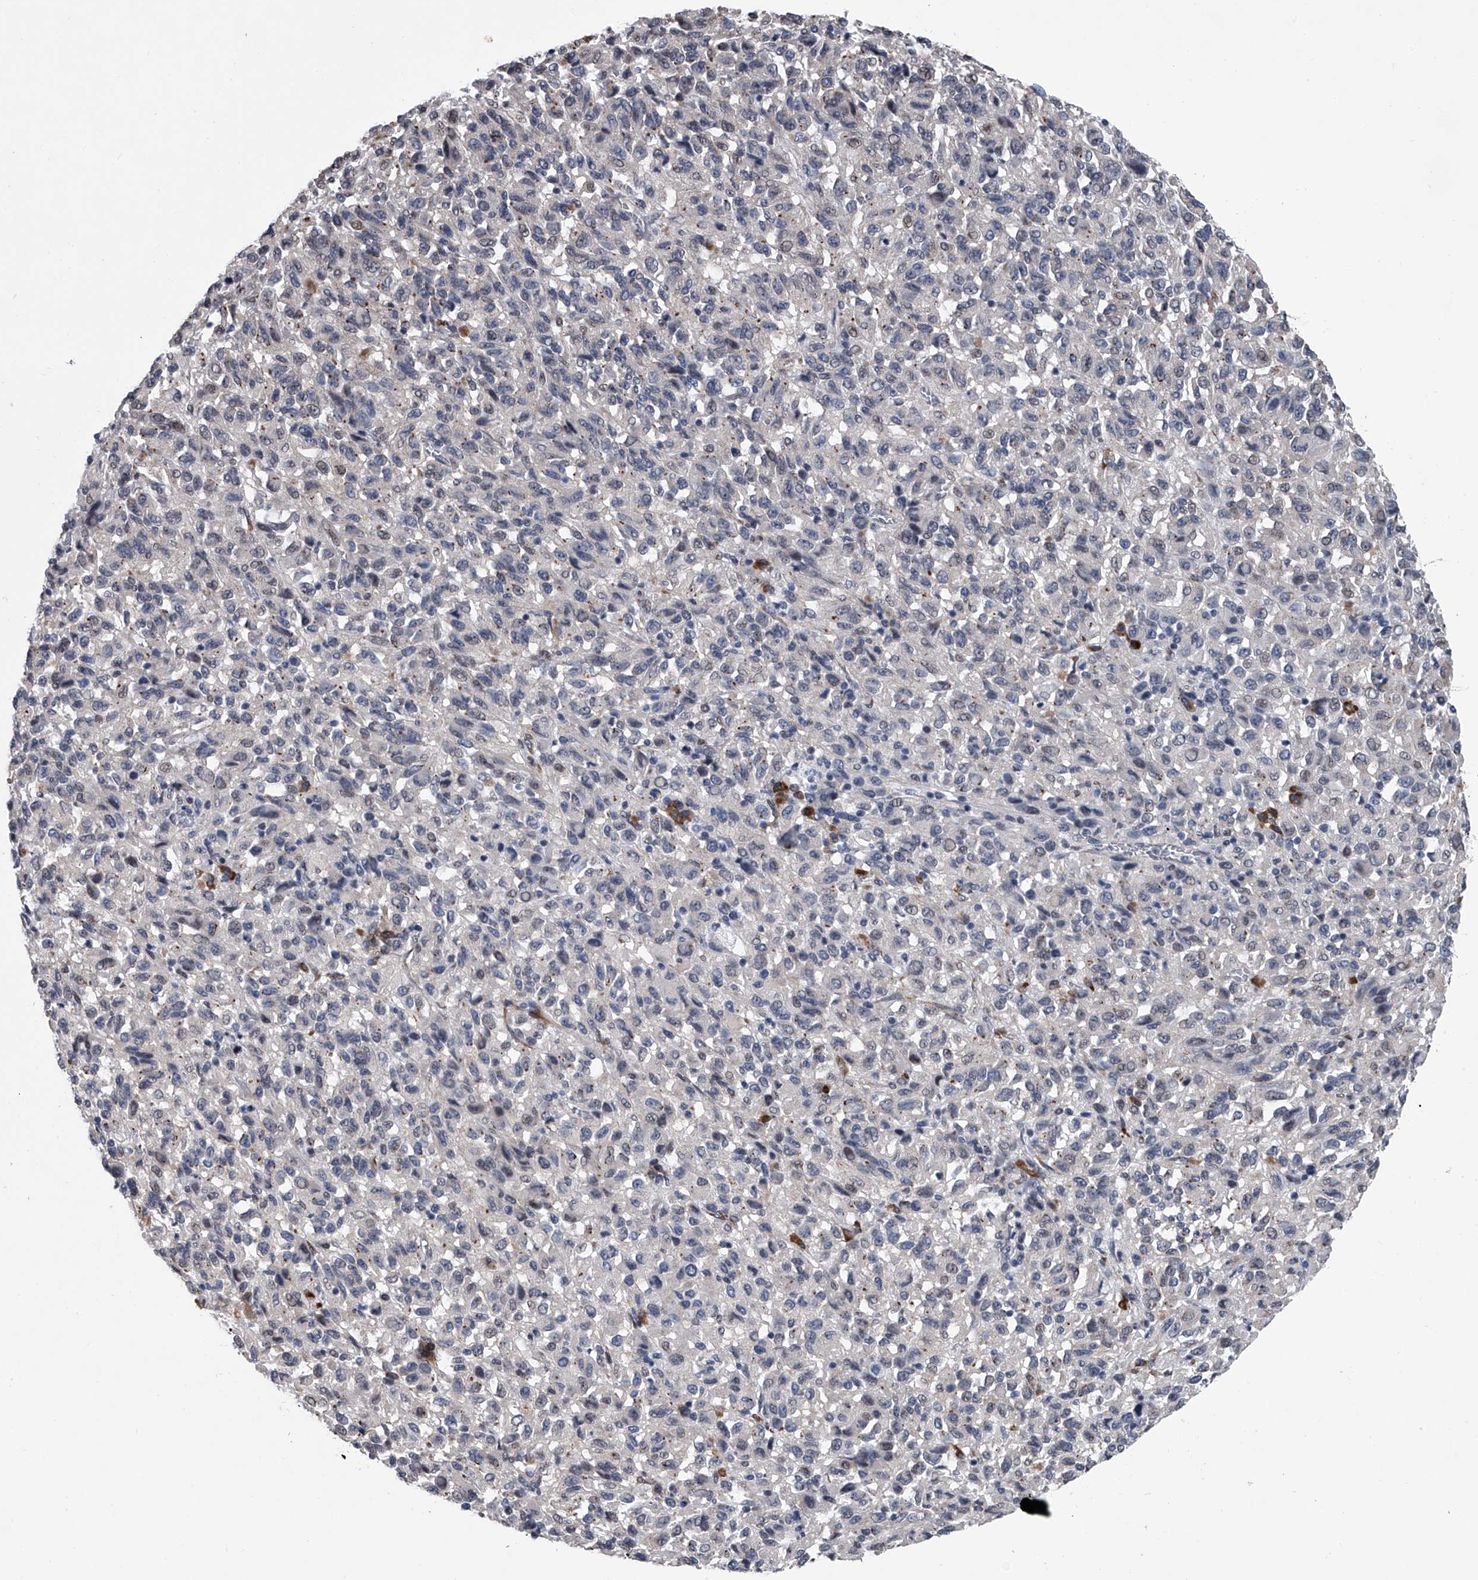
{"staining": {"intensity": "negative", "quantity": "none", "location": "none"}, "tissue": "melanoma", "cell_type": "Tumor cells", "image_type": "cancer", "snomed": [{"axis": "morphology", "description": "Malignant melanoma, Metastatic site"}, {"axis": "topography", "description": "Lung"}], "caption": "Tumor cells are negative for protein expression in human melanoma.", "gene": "PPP2R5D", "patient": {"sex": "male", "age": 64}}